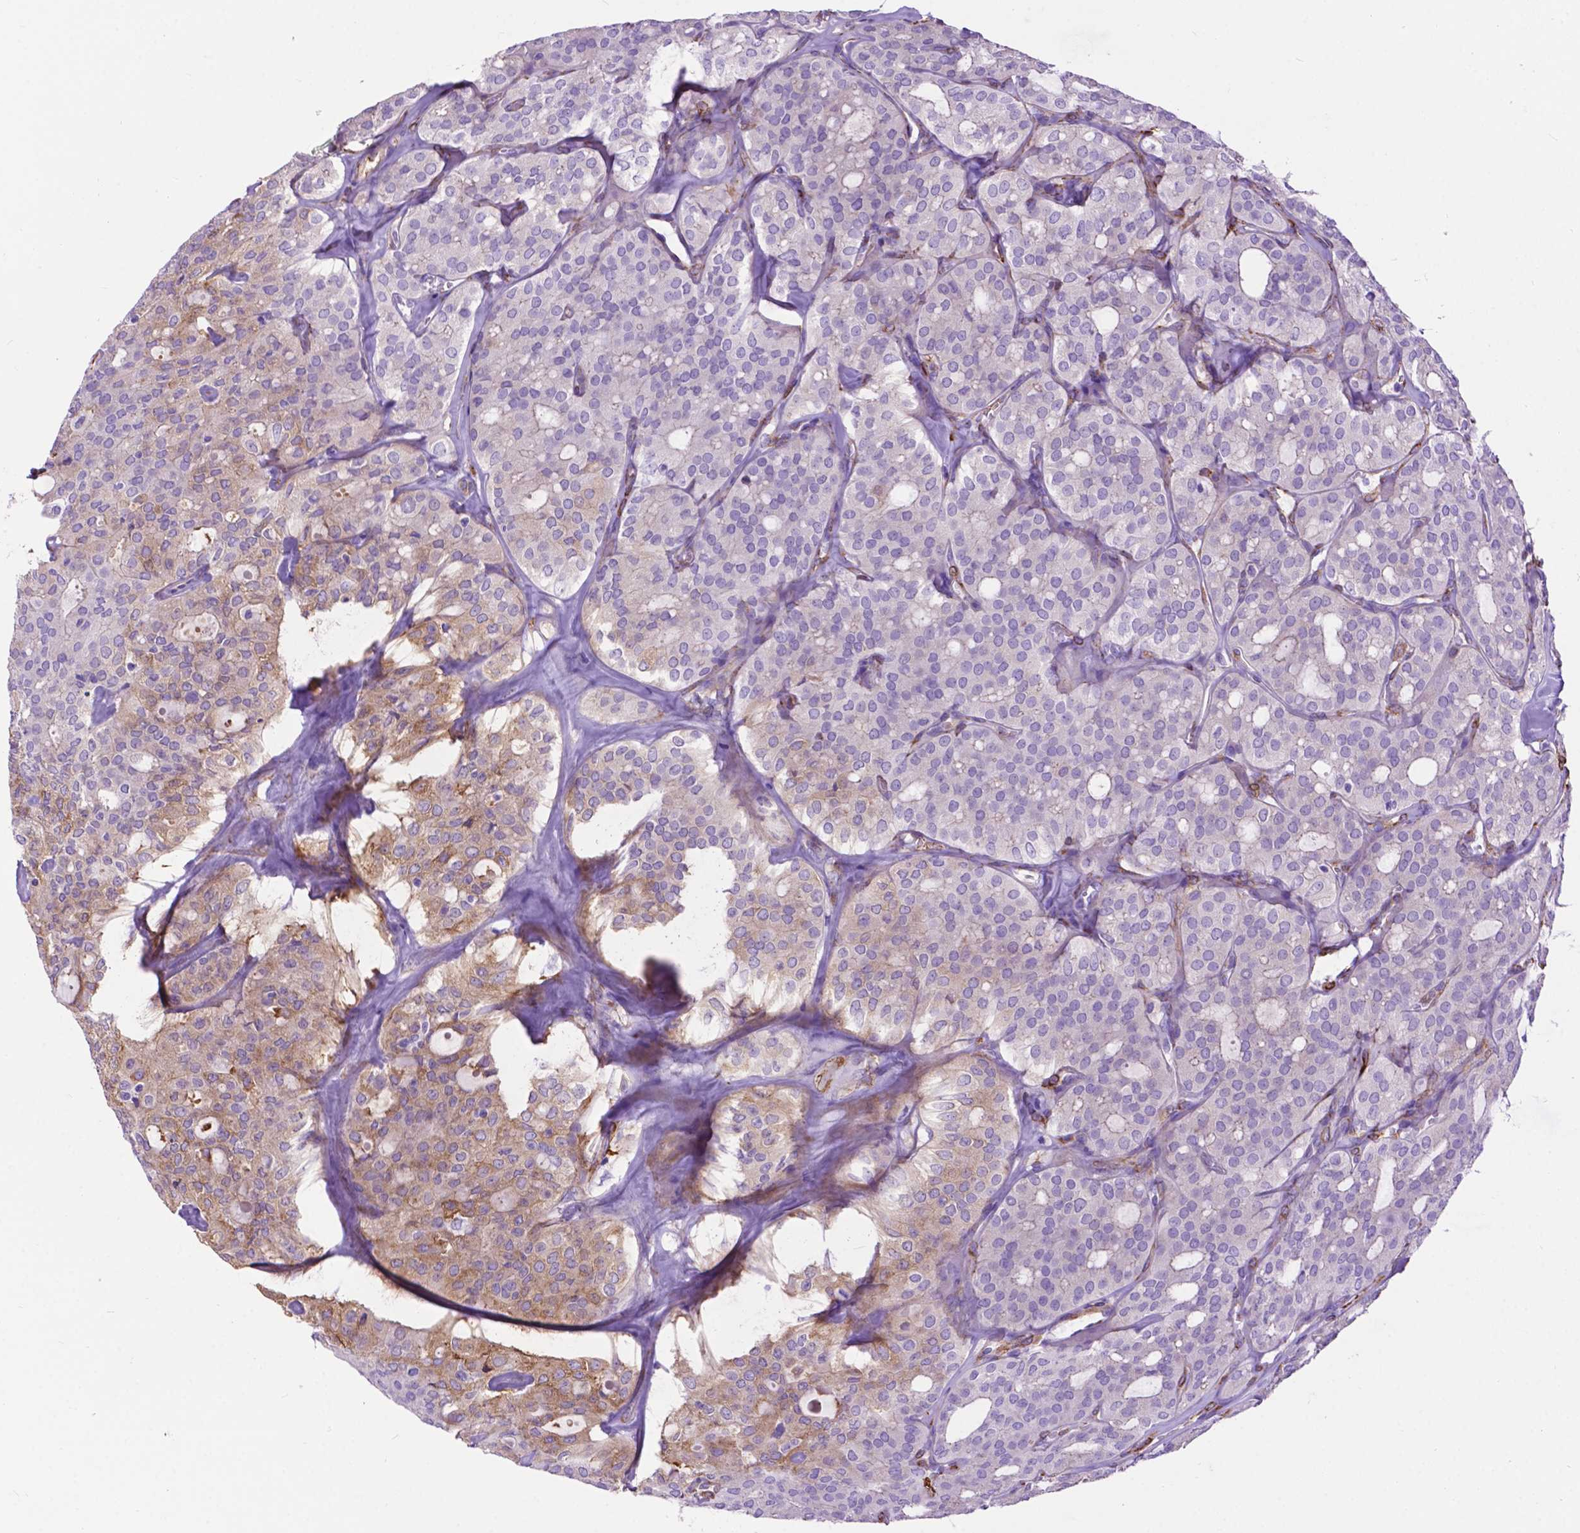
{"staining": {"intensity": "weak", "quantity": "25%-75%", "location": "cytoplasmic/membranous"}, "tissue": "thyroid cancer", "cell_type": "Tumor cells", "image_type": "cancer", "snomed": [{"axis": "morphology", "description": "Follicular adenoma carcinoma, NOS"}, {"axis": "topography", "description": "Thyroid gland"}], "caption": "The immunohistochemical stain shows weak cytoplasmic/membranous staining in tumor cells of thyroid cancer tissue. (brown staining indicates protein expression, while blue staining denotes nuclei).", "gene": "PCDHA12", "patient": {"sex": "male", "age": 75}}